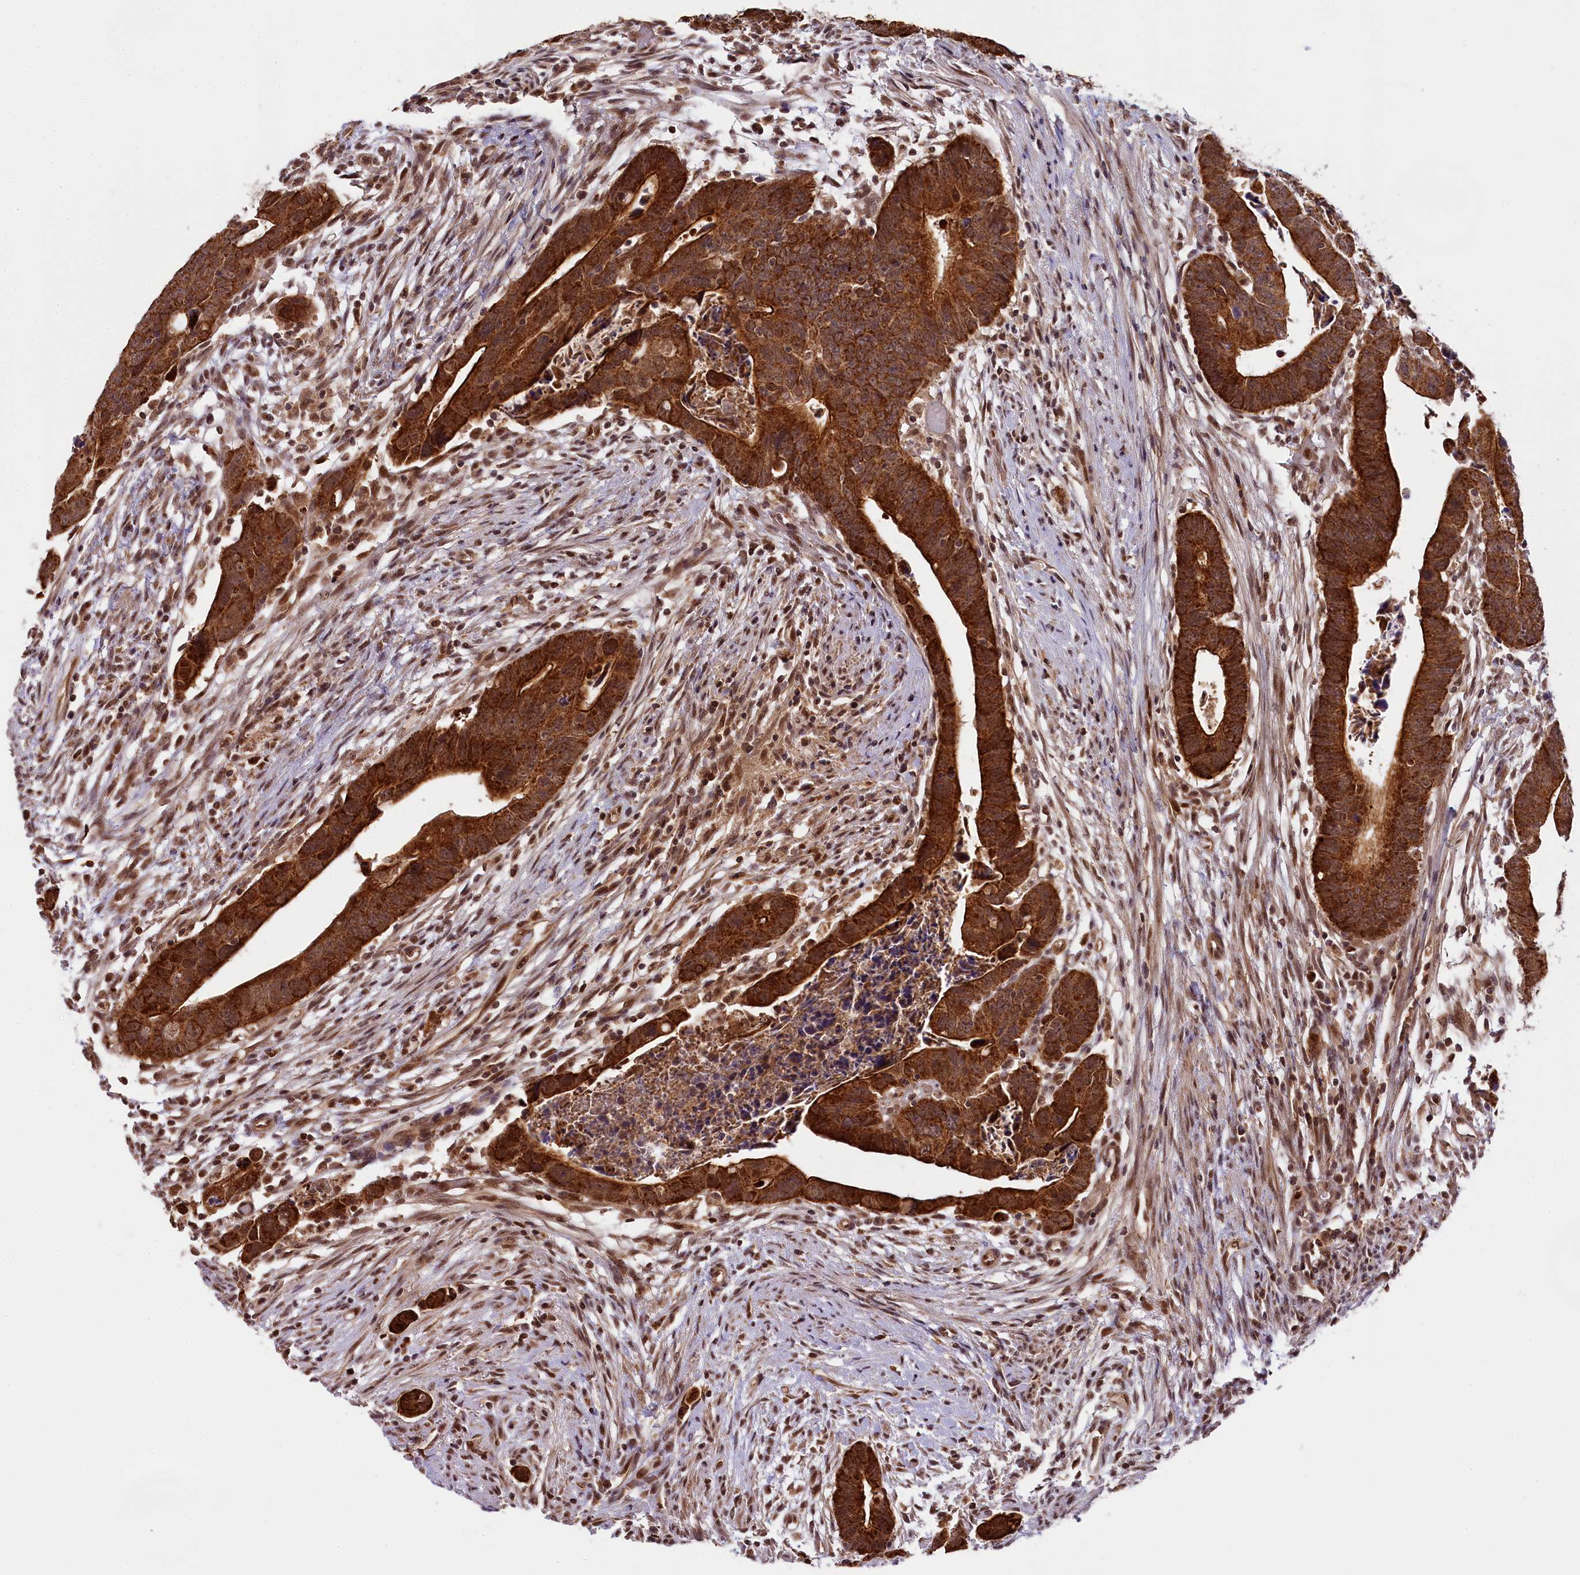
{"staining": {"intensity": "strong", "quantity": ">75%", "location": "cytoplasmic/membranous,nuclear"}, "tissue": "colorectal cancer", "cell_type": "Tumor cells", "image_type": "cancer", "snomed": [{"axis": "morphology", "description": "Adenocarcinoma, NOS"}, {"axis": "topography", "description": "Rectum"}], "caption": "Colorectal adenocarcinoma stained with IHC shows strong cytoplasmic/membranous and nuclear expression in approximately >75% of tumor cells.", "gene": "CARD8", "patient": {"sex": "female", "age": 65}}